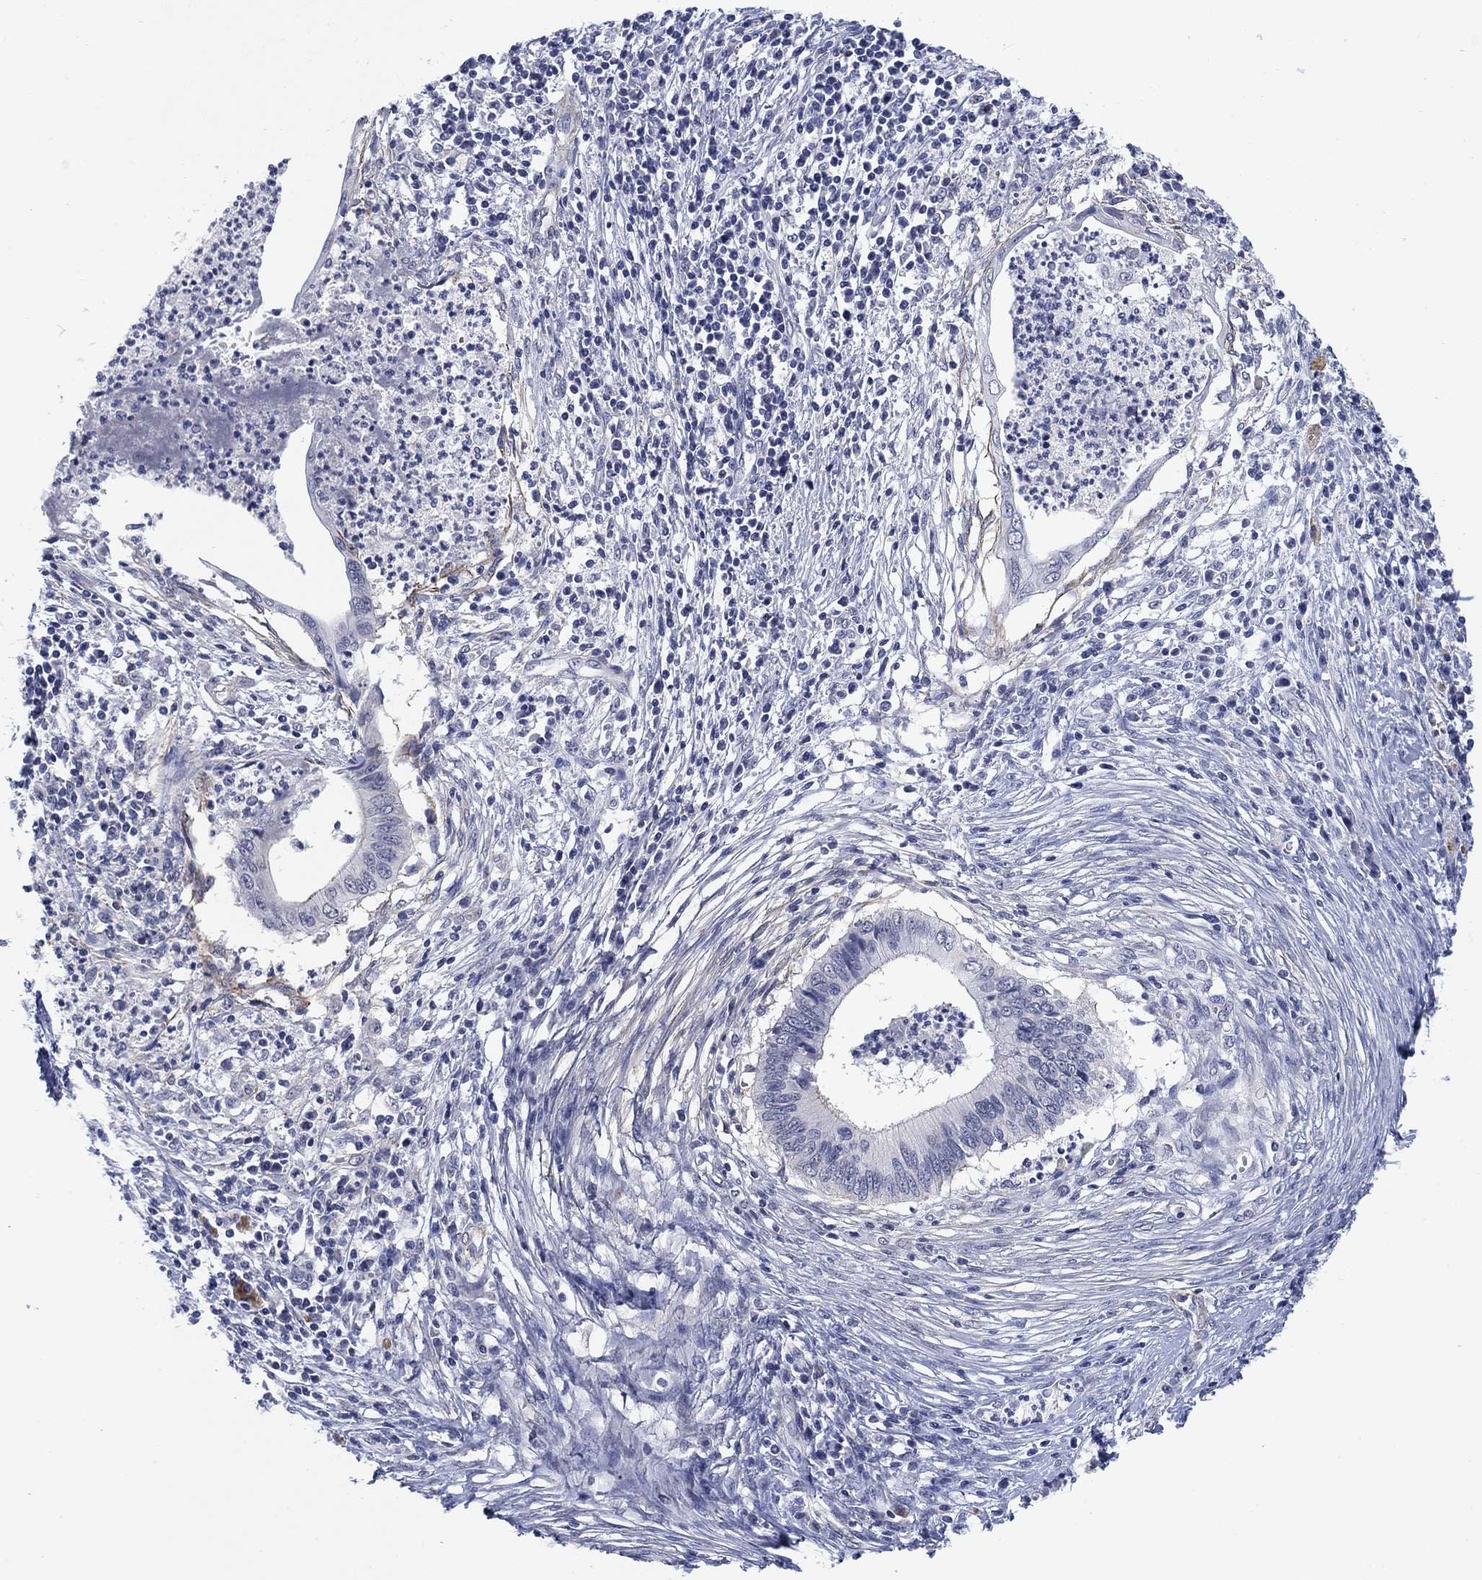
{"staining": {"intensity": "negative", "quantity": "none", "location": "none"}, "tissue": "cervical cancer", "cell_type": "Tumor cells", "image_type": "cancer", "snomed": [{"axis": "morphology", "description": "Adenocarcinoma, NOS"}, {"axis": "topography", "description": "Cervix"}], "caption": "Tumor cells show no significant protein expression in cervical adenocarcinoma. The staining was performed using DAB (3,3'-diaminobenzidine) to visualize the protein expression in brown, while the nuclei were stained in blue with hematoxylin (Magnification: 20x).", "gene": "OTUB2", "patient": {"sex": "female", "age": 42}}